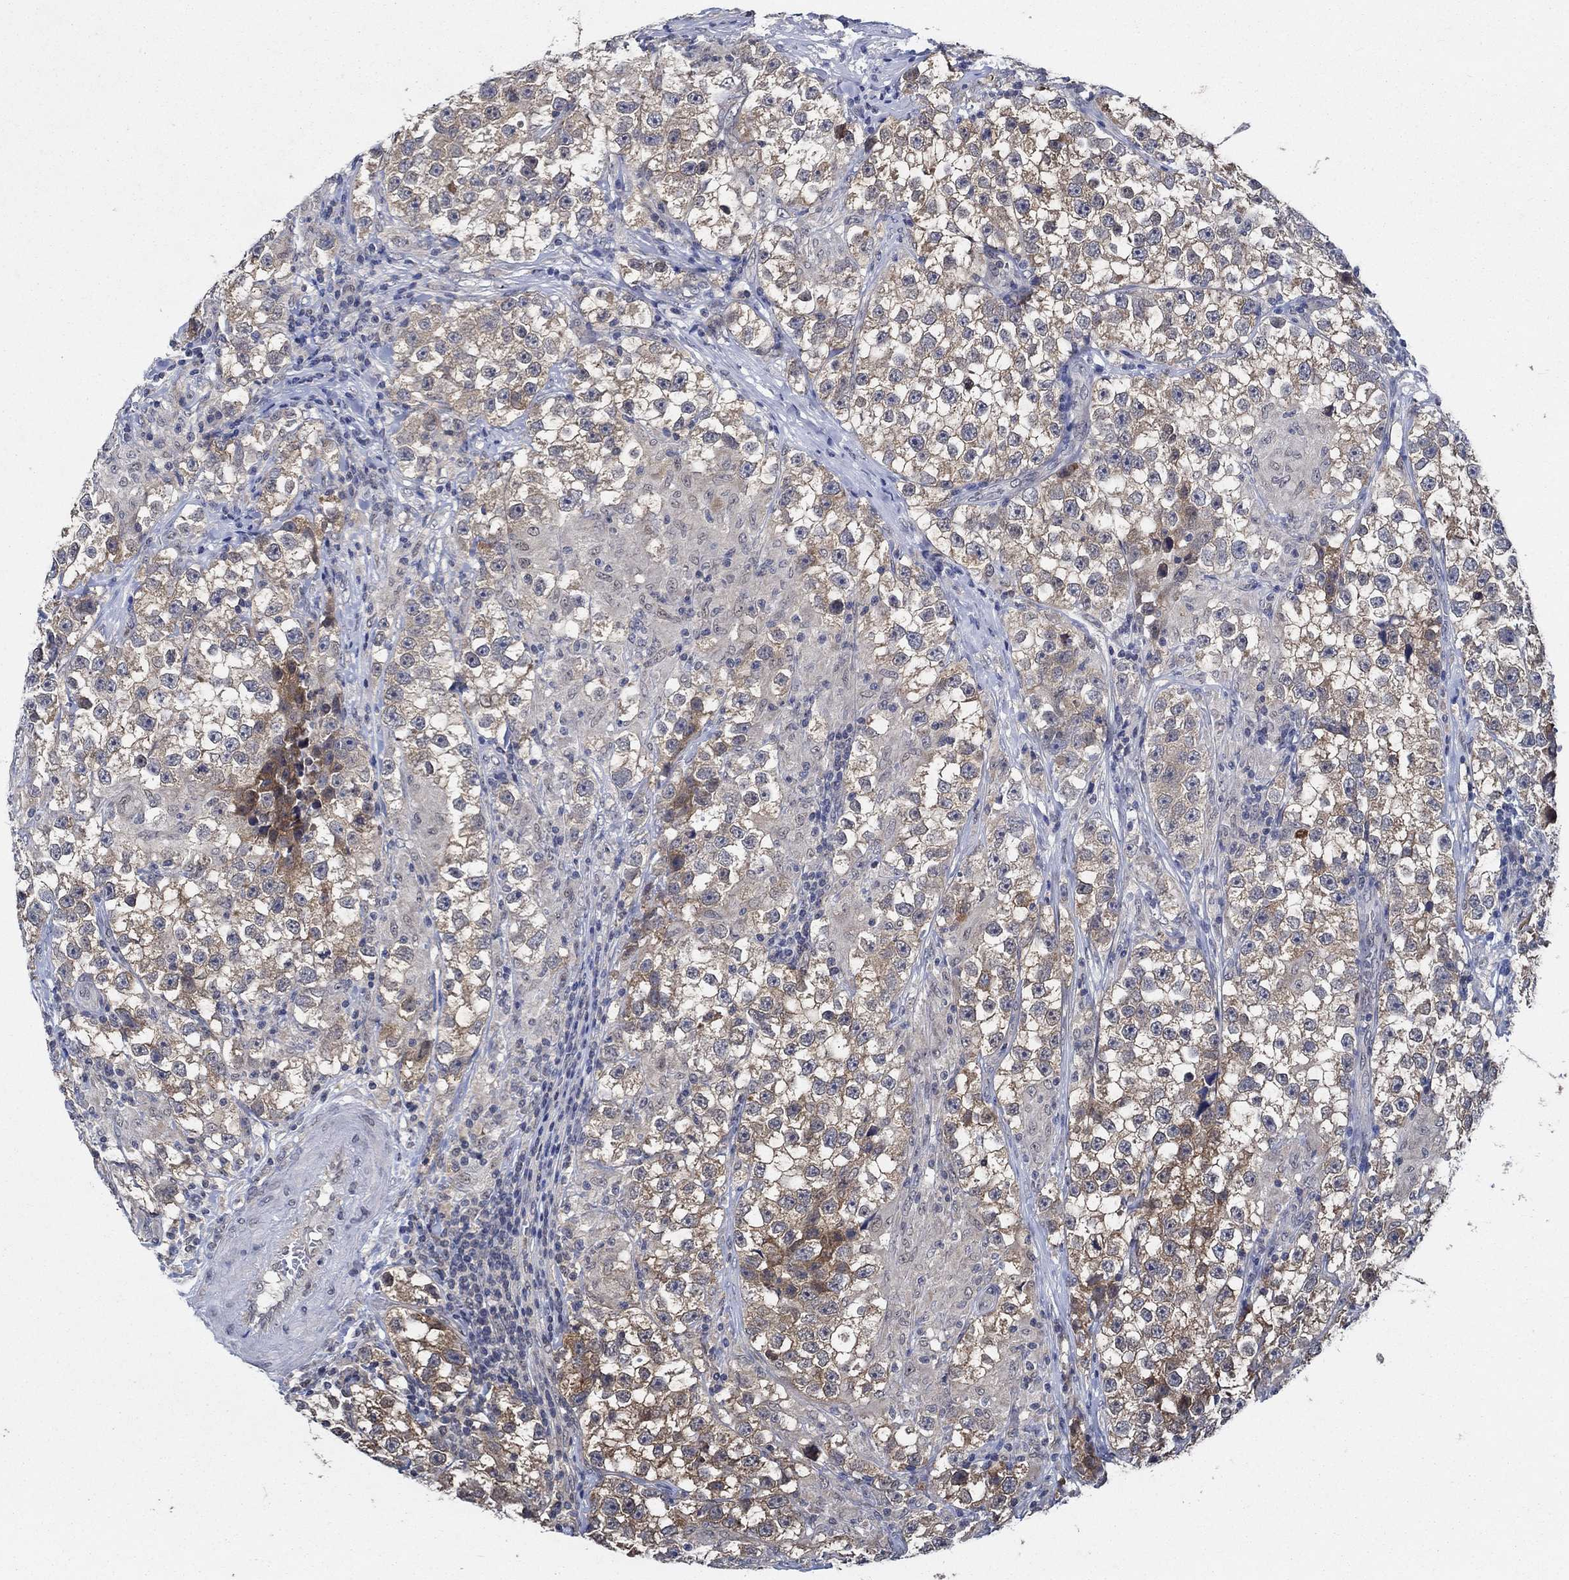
{"staining": {"intensity": "moderate", "quantity": "25%-75%", "location": "cytoplasmic/membranous"}, "tissue": "testis cancer", "cell_type": "Tumor cells", "image_type": "cancer", "snomed": [{"axis": "morphology", "description": "Seminoma, NOS"}, {"axis": "topography", "description": "Testis"}], "caption": "Tumor cells exhibit moderate cytoplasmic/membranous staining in approximately 25%-75% of cells in testis cancer (seminoma).", "gene": "DACT1", "patient": {"sex": "male", "age": 46}}